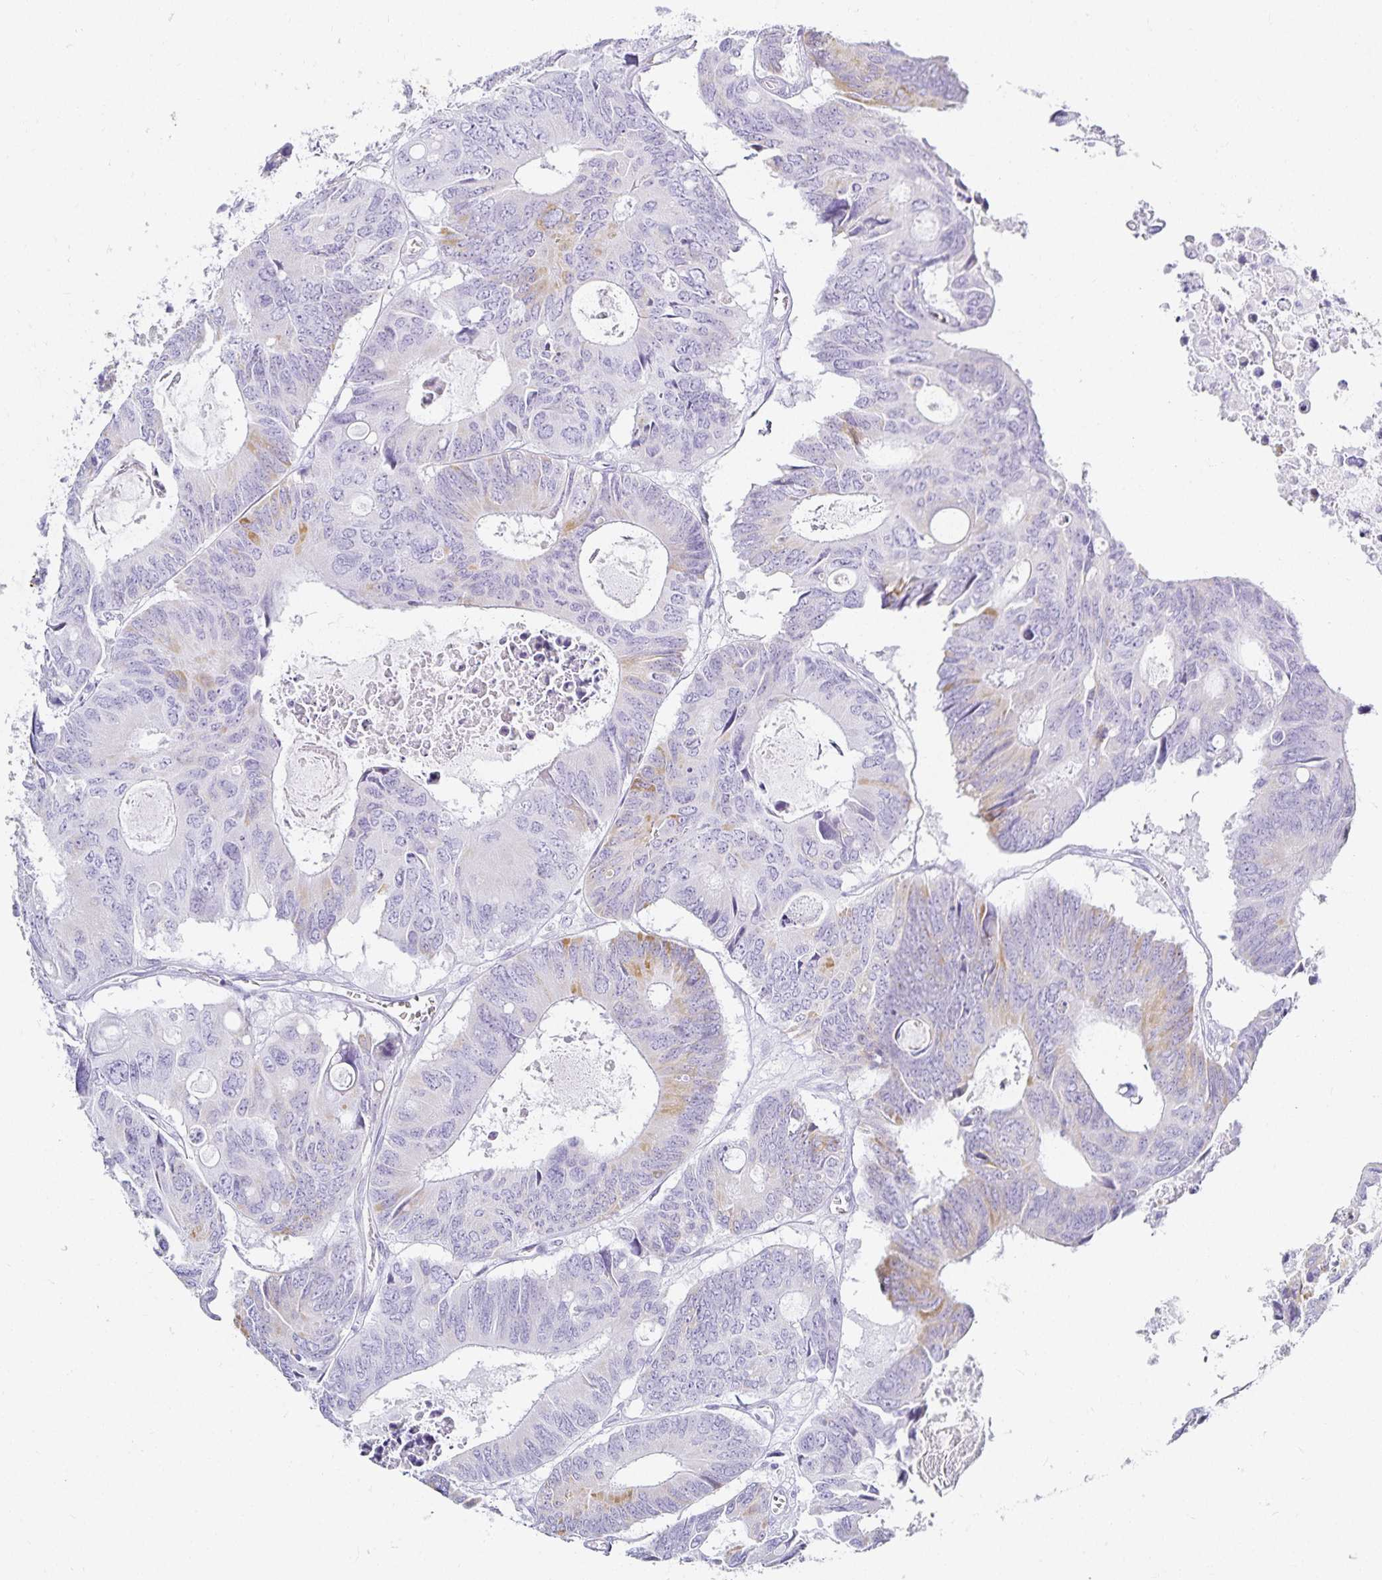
{"staining": {"intensity": "moderate", "quantity": "<25%", "location": "cytoplasmic/membranous"}, "tissue": "colorectal cancer", "cell_type": "Tumor cells", "image_type": "cancer", "snomed": [{"axis": "morphology", "description": "Adenocarcinoma, NOS"}, {"axis": "topography", "description": "Rectum"}], "caption": "High-magnification brightfield microscopy of colorectal adenocarcinoma stained with DAB (3,3'-diaminobenzidine) (brown) and counterstained with hematoxylin (blue). tumor cells exhibit moderate cytoplasmic/membranous expression is appreciated in about<25% of cells. (IHC, brightfield microscopy, high magnification).", "gene": "GP2", "patient": {"sex": "male", "age": 76}}